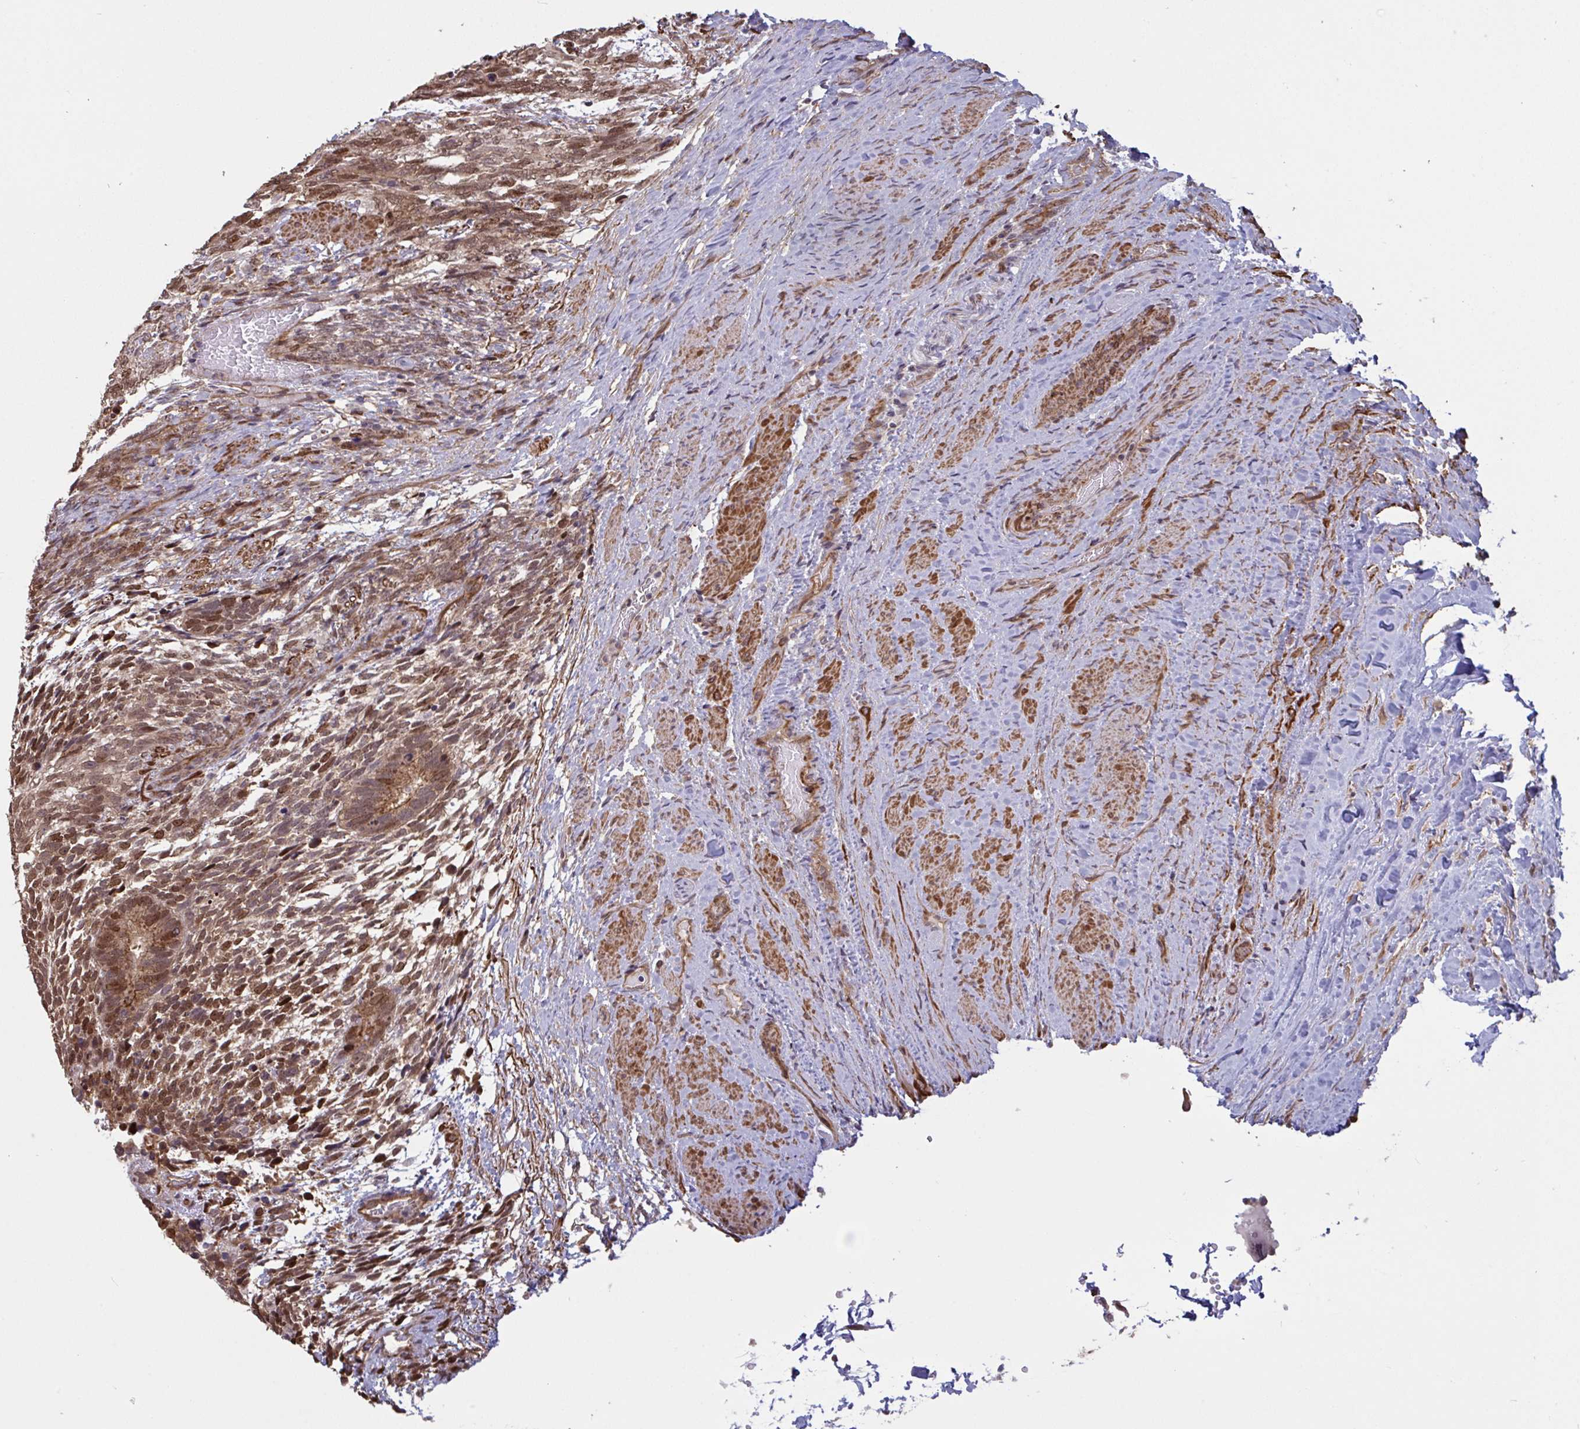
{"staining": {"intensity": "moderate", "quantity": ">75%", "location": "nuclear"}, "tissue": "testis cancer", "cell_type": "Tumor cells", "image_type": "cancer", "snomed": [{"axis": "morphology", "description": "Carcinoma, Embryonal, NOS"}, {"axis": "topography", "description": "Testis"}], "caption": "Brown immunohistochemical staining in human testis cancer (embryonal carcinoma) demonstrates moderate nuclear staining in about >75% of tumor cells.", "gene": "IPO5", "patient": {"sex": "male", "age": 23}}